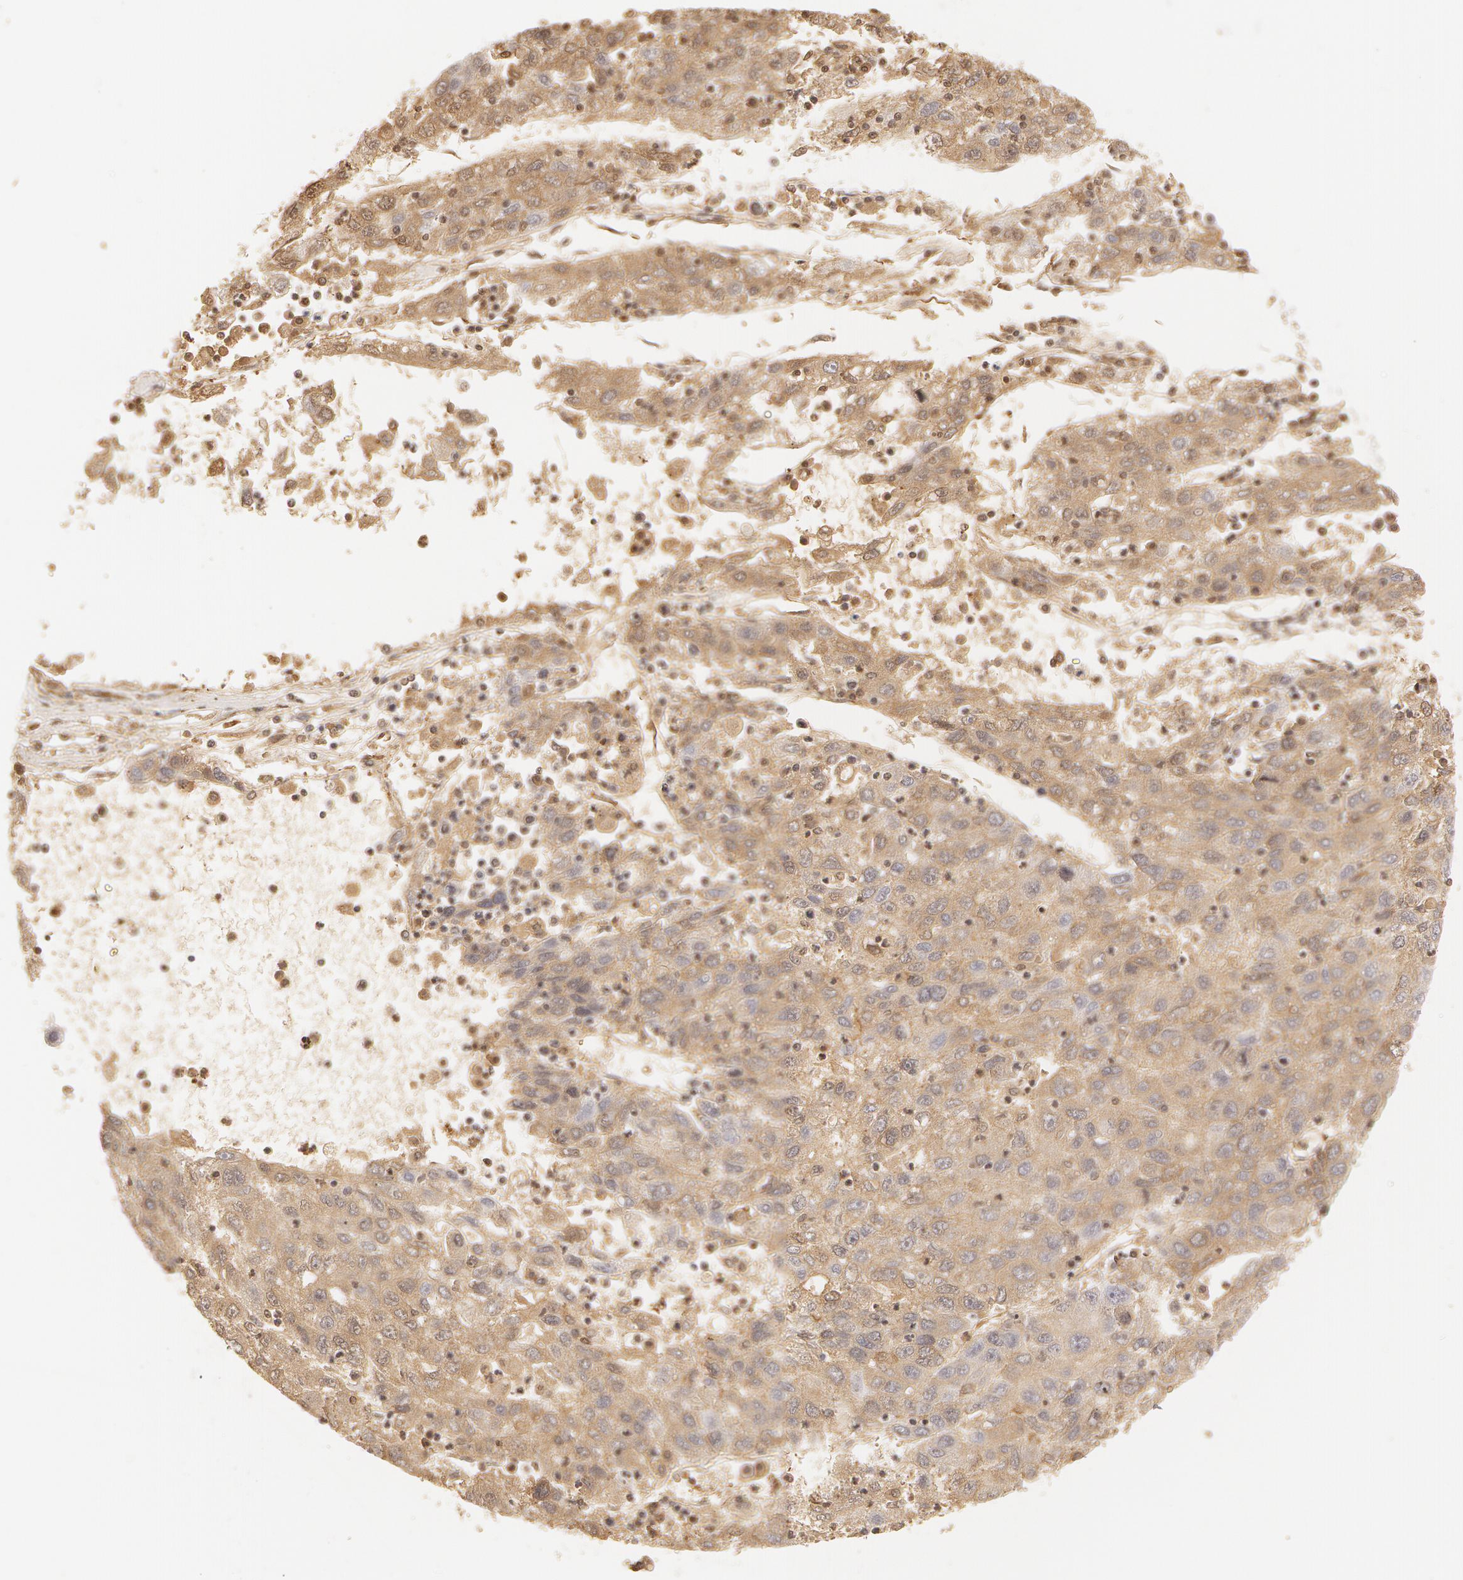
{"staining": {"intensity": "negative", "quantity": "none", "location": "none"}, "tissue": "liver cancer", "cell_type": "Tumor cells", "image_type": "cancer", "snomed": [{"axis": "morphology", "description": "Carcinoma, Hepatocellular, NOS"}, {"axis": "topography", "description": "Liver"}], "caption": "Immunohistochemistry (IHC) image of liver hepatocellular carcinoma stained for a protein (brown), which reveals no staining in tumor cells.", "gene": "VWF", "patient": {"sex": "male", "age": 49}}